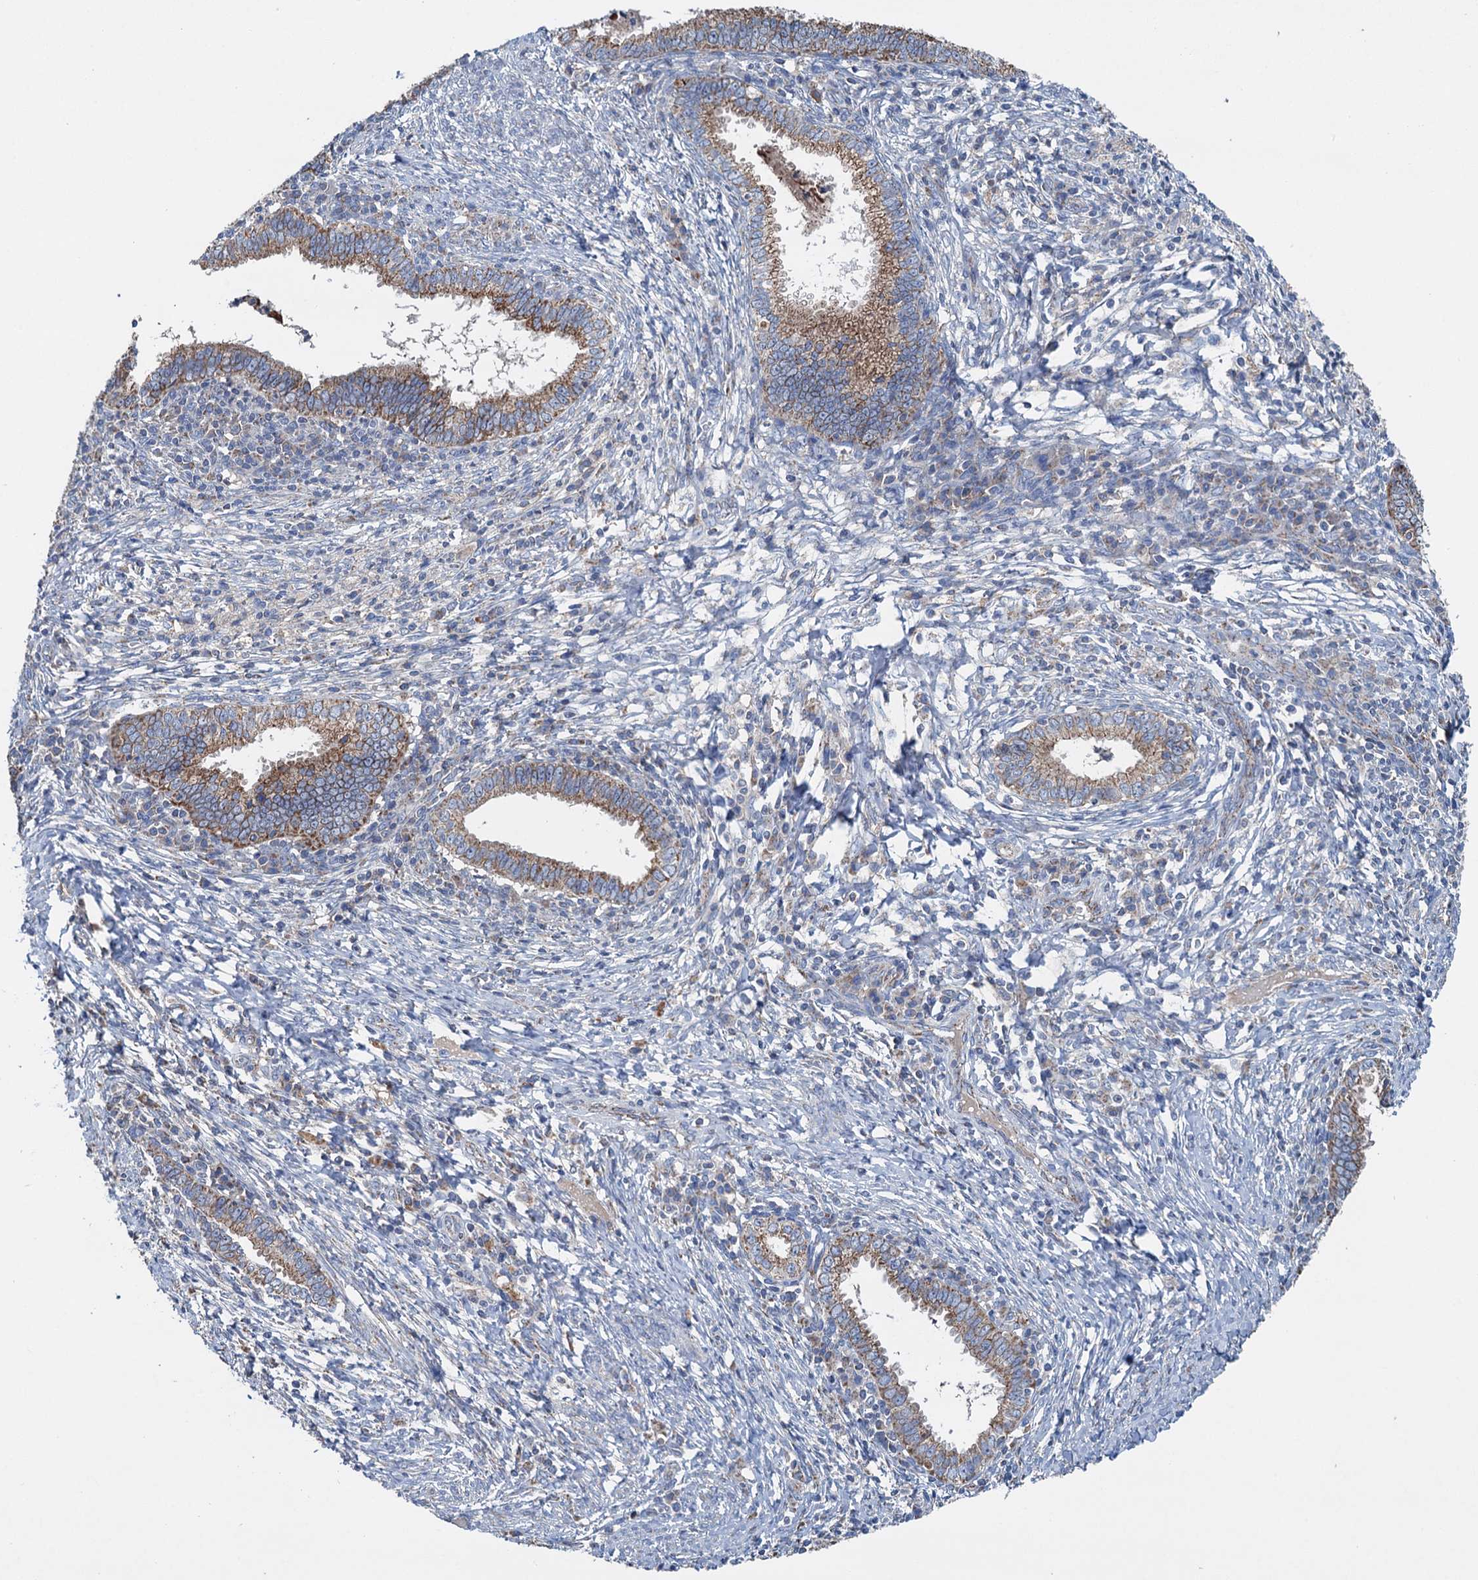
{"staining": {"intensity": "moderate", "quantity": ">75%", "location": "cytoplasmic/membranous"}, "tissue": "cervical cancer", "cell_type": "Tumor cells", "image_type": "cancer", "snomed": [{"axis": "morphology", "description": "Adenocarcinoma, NOS"}, {"axis": "topography", "description": "Cervix"}], "caption": "Immunohistochemical staining of cervical adenocarcinoma shows moderate cytoplasmic/membranous protein positivity in approximately >75% of tumor cells. The protein is shown in brown color, while the nuclei are stained blue.", "gene": "DGLUCY", "patient": {"sex": "female", "age": 36}}